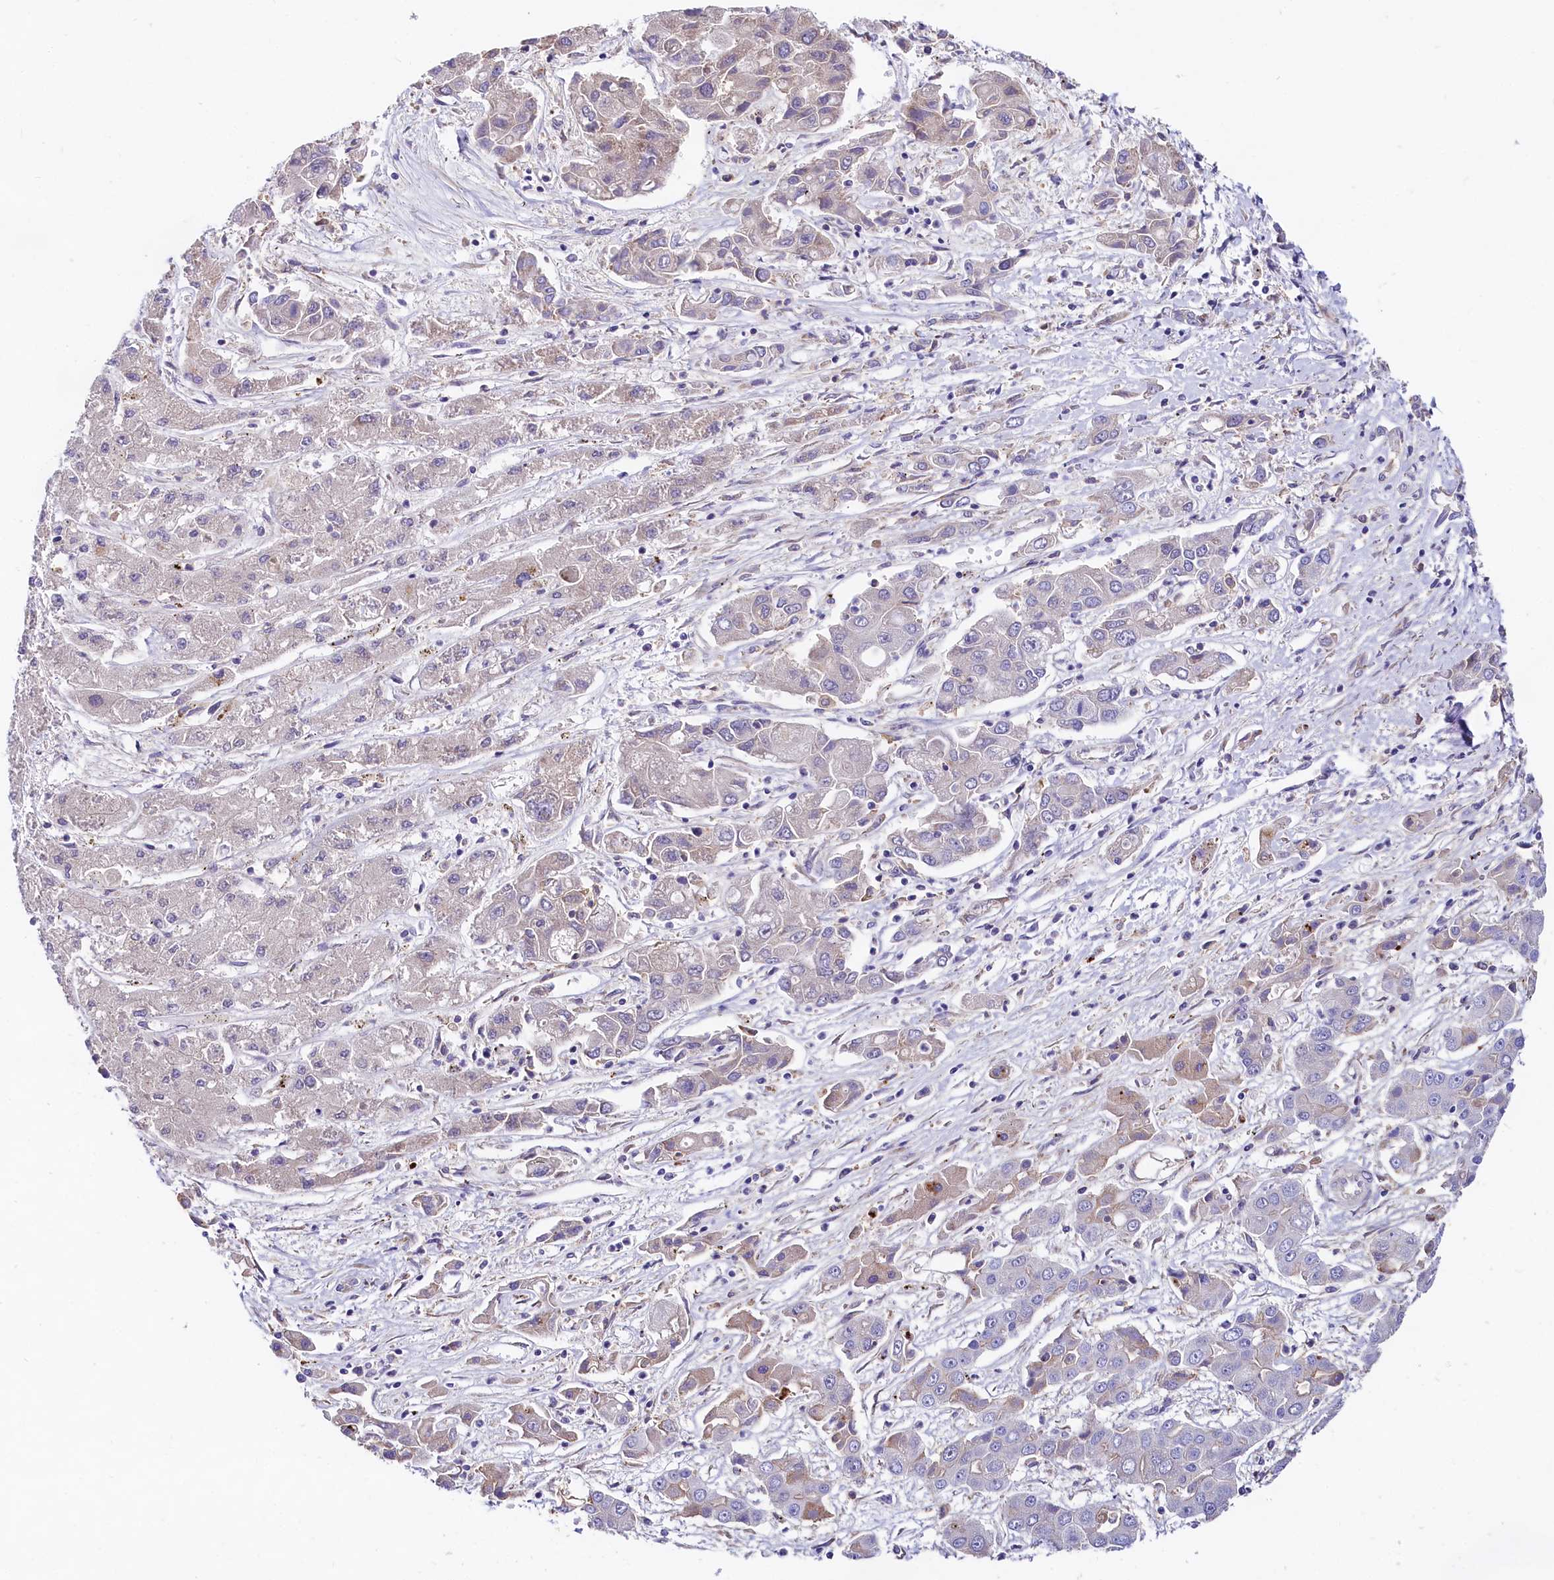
{"staining": {"intensity": "negative", "quantity": "none", "location": "none"}, "tissue": "liver cancer", "cell_type": "Tumor cells", "image_type": "cancer", "snomed": [{"axis": "morphology", "description": "Cholangiocarcinoma"}, {"axis": "topography", "description": "Liver"}], "caption": "A high-resolution image shows immunohistochemistry staining of cholangiocarcinoma (liver), which shows no significant staining in tumor cells. Brightfield microscopy of immunohistochemistry (IHC) stained with DAB (3,3'-diaminobenzidine) (brown) and hematoxylin (blue), captured at high magnification.", "gene": "OAS3", "patient": {"sex": "male", "age": 67}}